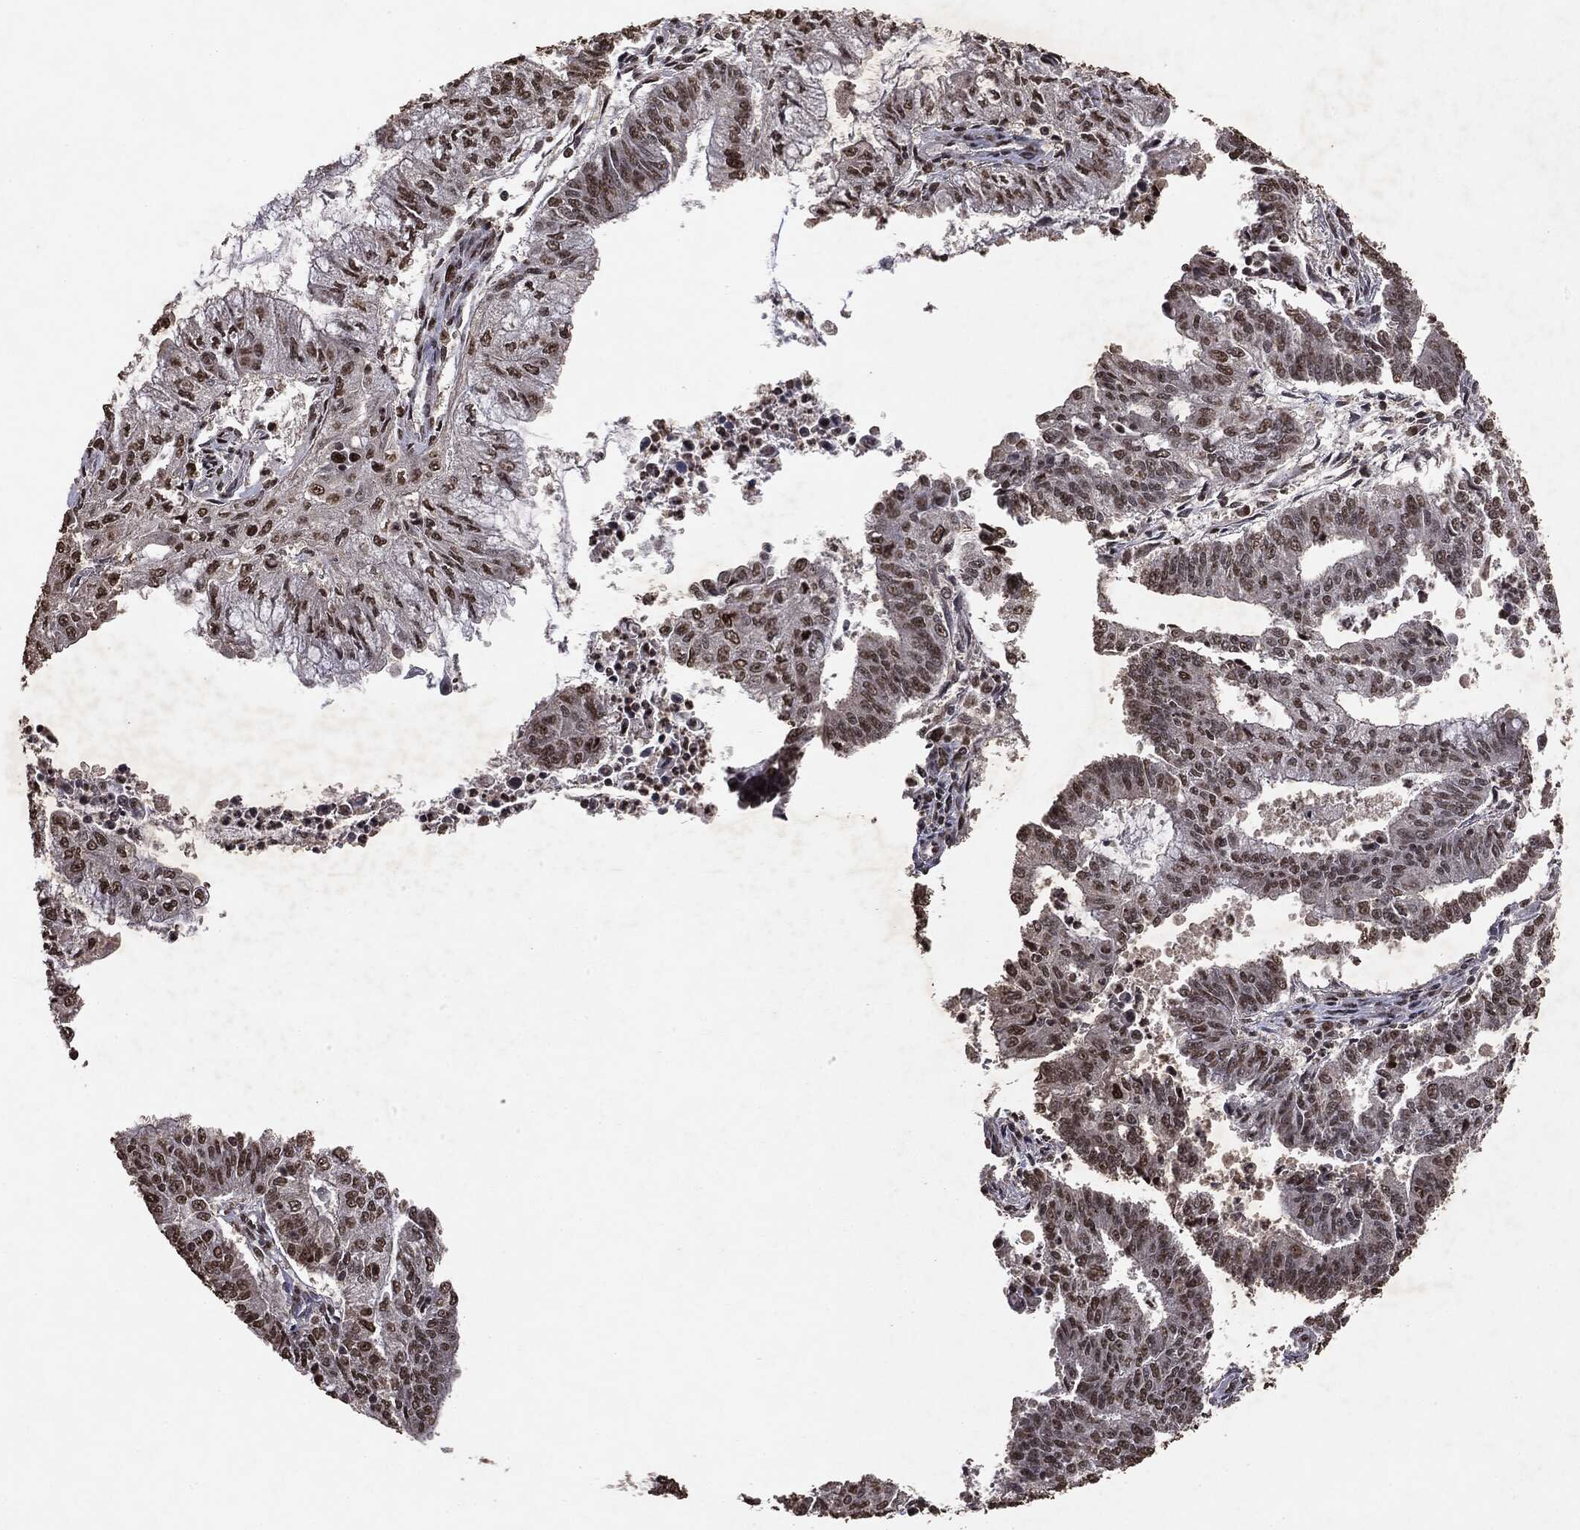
{"staining": {"intensity": "moderate", "quantity": "25%-75%", "location": "nuclear"}, "tissue": "endometrial cancer", "cell_type": "Tumor cells", "image_type": "cancer", "snomed": [{"axis": "morphology", "description": "Adenocarcinoma, NOS"}, {"axis": "topography", "description": "Endometrium"}], "caption": "Immunohistochemistry (IHC) (DAB (3,3'-diaminobenzidine)) staining of human endometrial adenocarcinoma demonstrates moderate nuclear protein staining in approximately 25%-75% of tumor cells. (Brightfield microscopy of DAB IHC at high magnification).", "gene": "RAD18", "patient": {"sex": "female", "age": 61}}